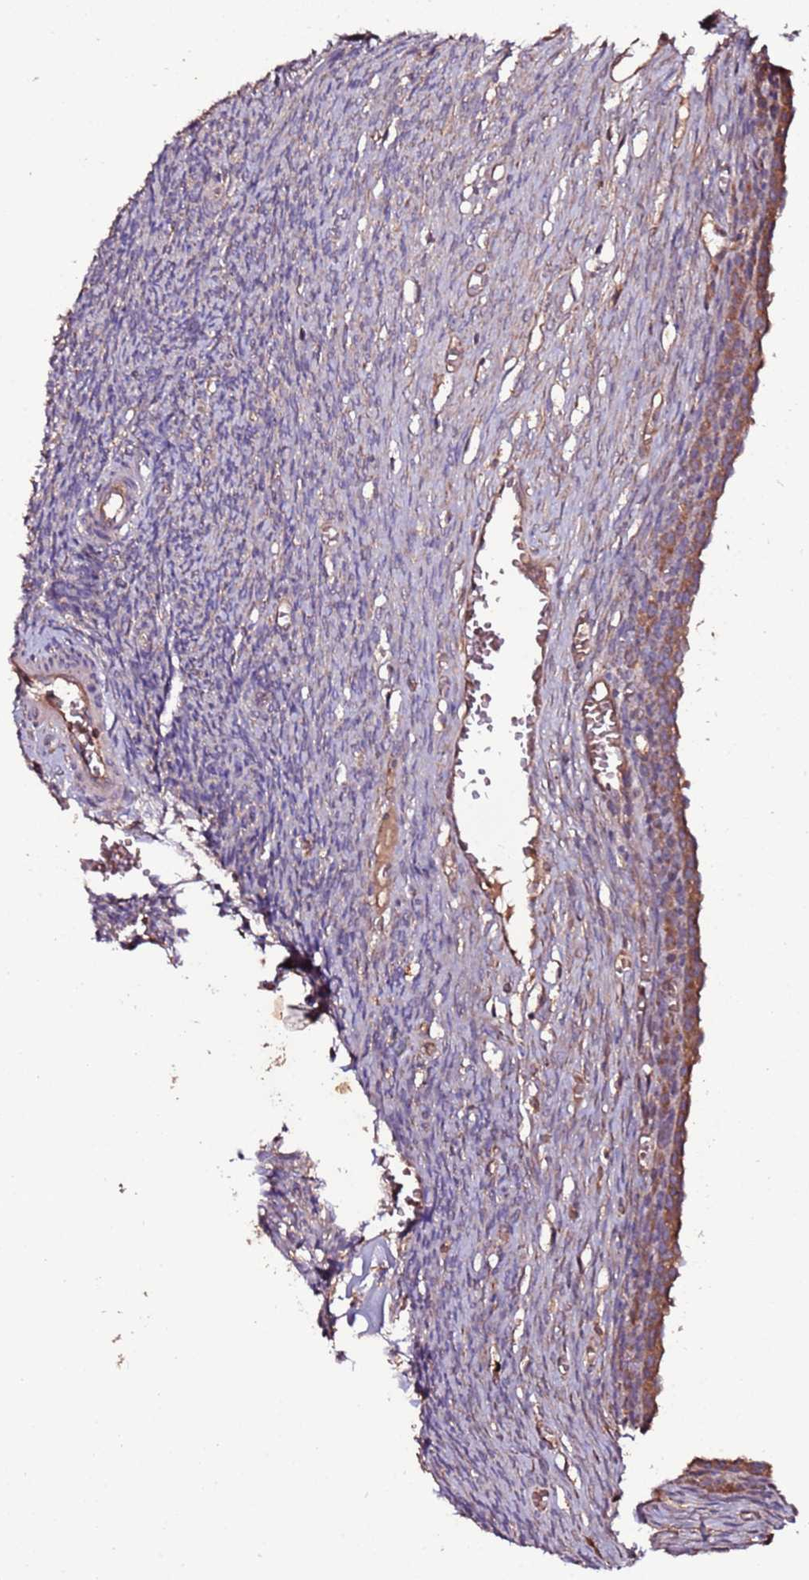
{"staining": {"intensity": "weak", "quantity": "25%-75%", "location": "cytoplasmic/membranous"}, "tissue": "ovary", "cell_type": "Ovarian stroma cells", "image_type": "normal", "snomed": [{"axis": "morphology", "description": "Normal tissue, NOS"}, {"axis": "topography", "description": "Ovary"}], "caption": "A high-resolution photomicrograph shows IHC staining of normal ovary, which exhibits weak cytoplasmic/membranous staining in about 25%-75% of ovarian stroma cells.", "gene": "RPS15A", "patient": {"sex": "female", "age": 27}}